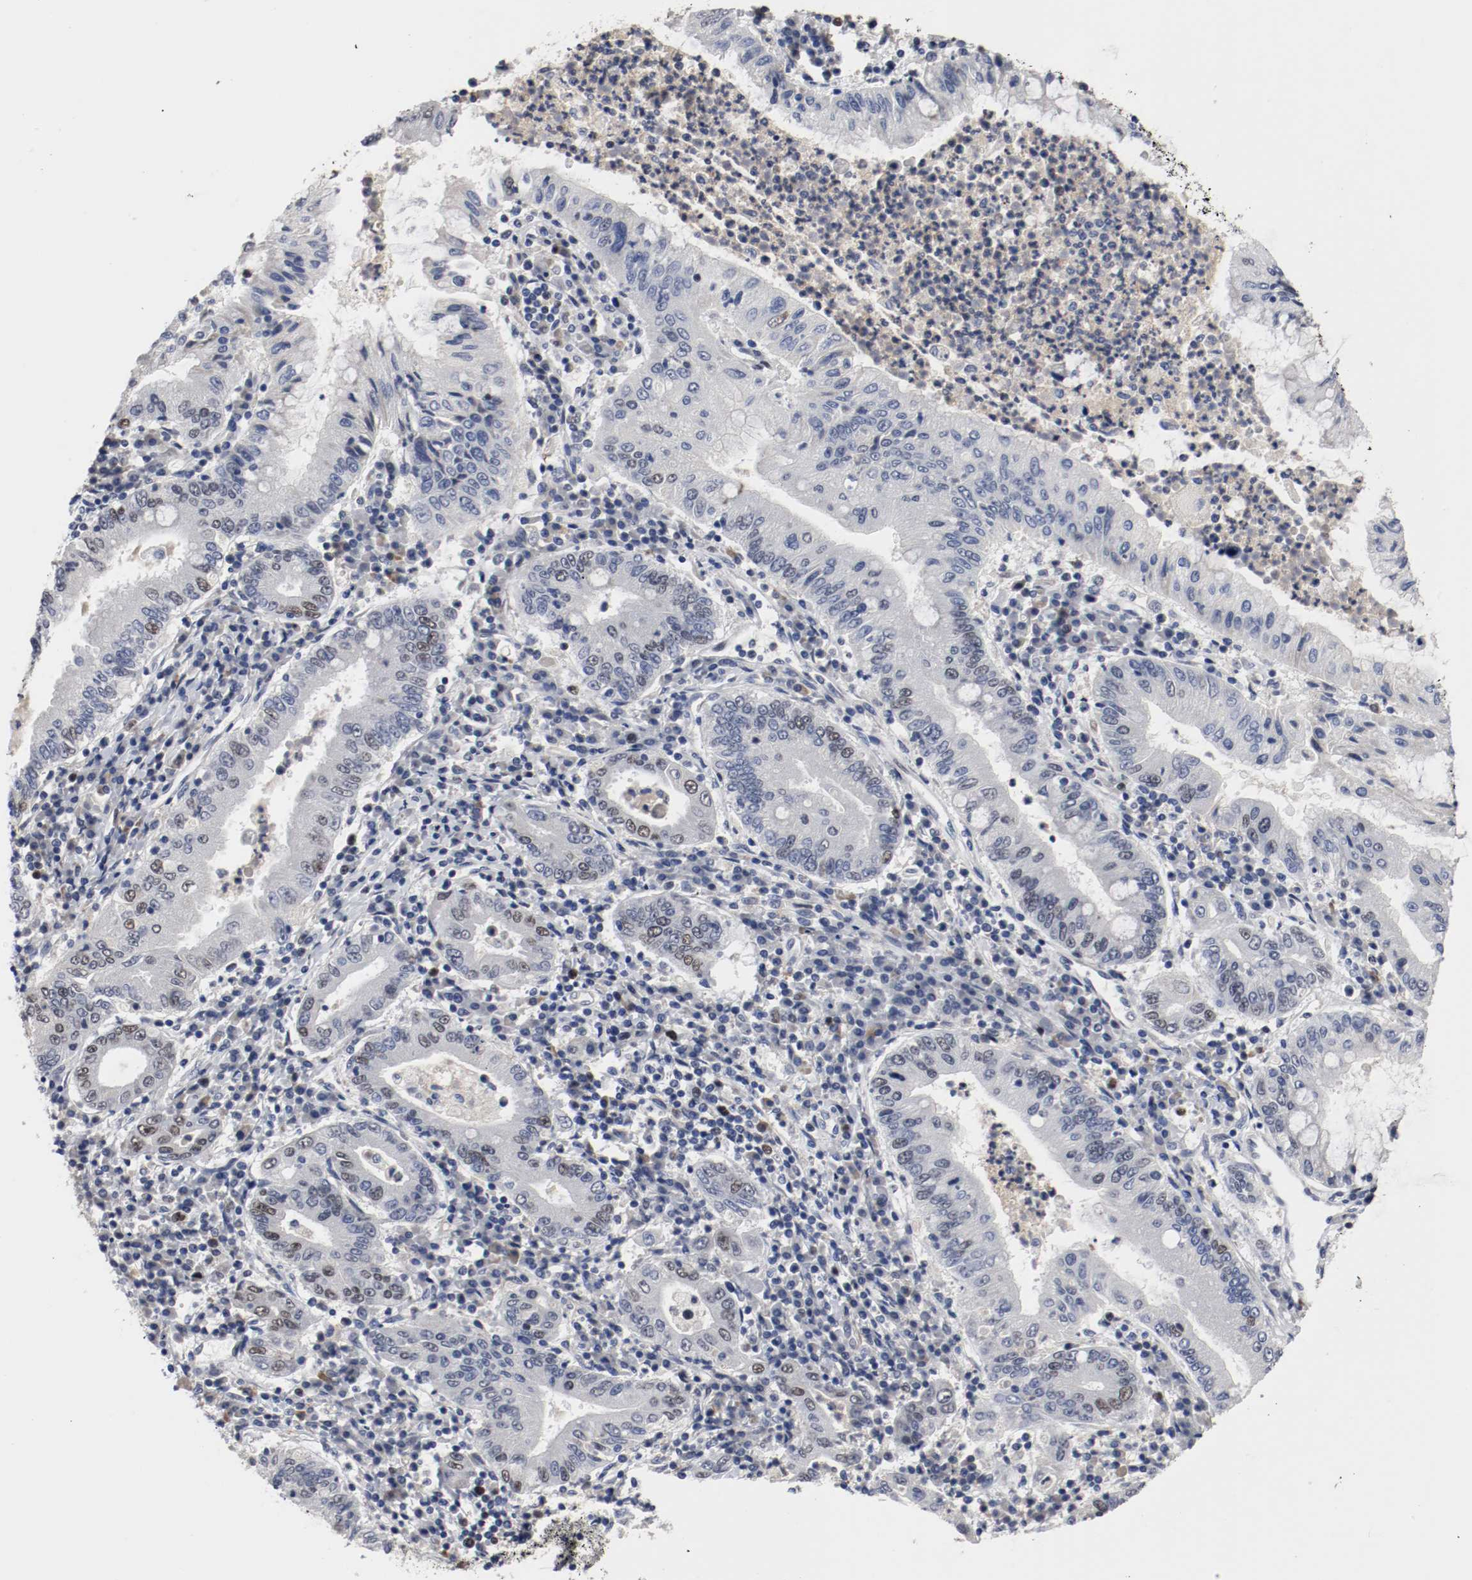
{"staining": {"intensity": "weak", "quantity": "<25%", "location": "nuclear"}, "tissue": "stomach cancer", "cell_type": "Tumor cells", "image_type": "cancer", "snomed": [{"axis": "morphology", "description": "Normal tissue, NOS"}, {"axis": "morphology", "description": "Adenocarcinoma, NOS"}, {"axis": "topography", "description": "Esophagus"}, {"axis": "topography", "description": "Stomach, upper"}, {"axis": "topography", "description": "Peripheral nerve tissue"}], "caption": "Immunohistochemistry (IHC) of human stomach cancer shows no positivity in tumor cells.", "gene": "MCM6", "patient": {"sex": "male", "age": 62}}